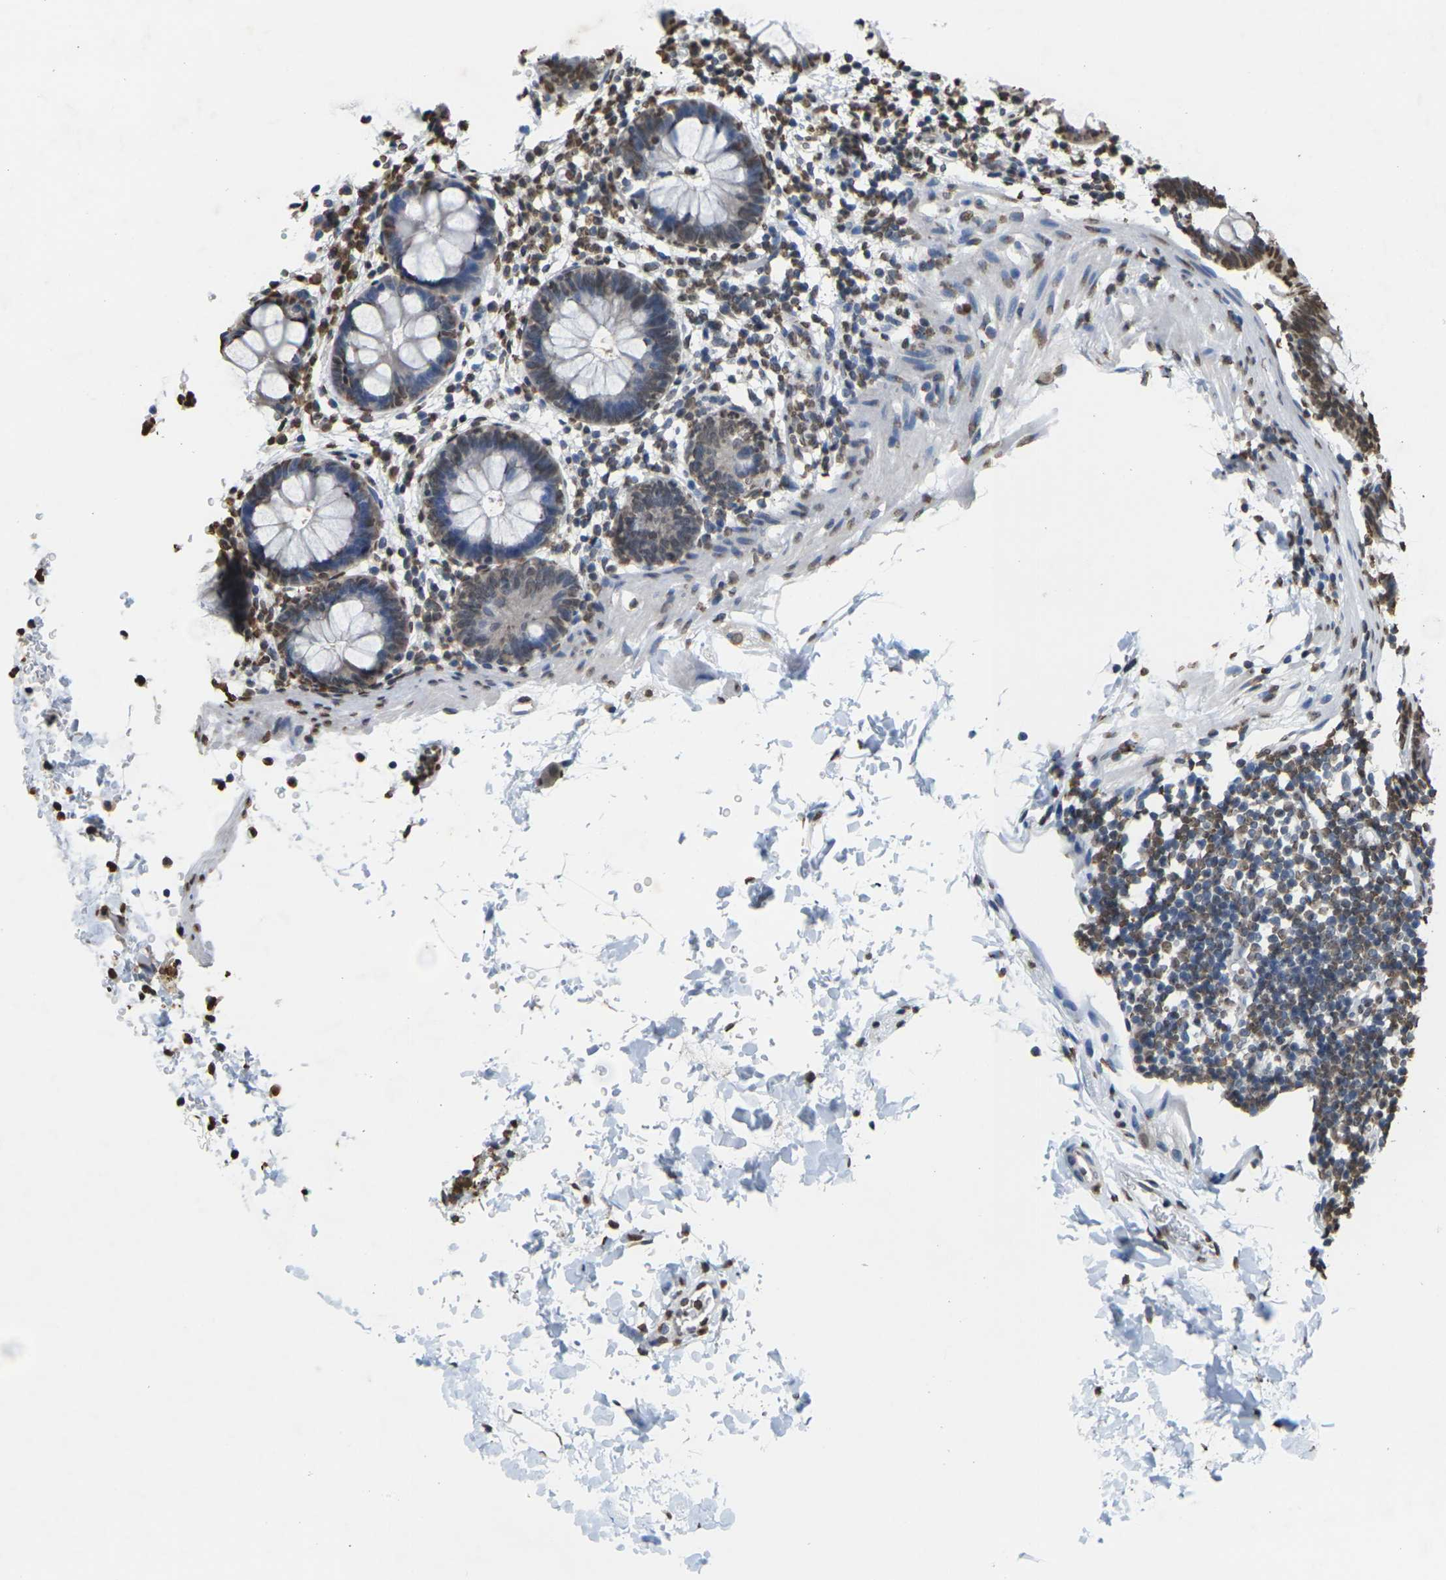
{"staining": {"intensity": "moderate", "quantity": "25%-75%", "location": "nuclear"}, "tissue": "rectum", "cell_type": "Glandular cells", "image_type": "normal", "snomed": [{"axis": "morphology", "description": "Normal tissue, NOS"}, {"axis": "topography", "description": "Rectum"}], "caption": "Immunohistochemical staining of unremarkable human rectum displays moderate nuclear protein positivity in about 25%-75% of glandular cells. Nuclei are stained in blue.", "gene": "EMSY", "patient": {"sex": "female", "age": 24}}